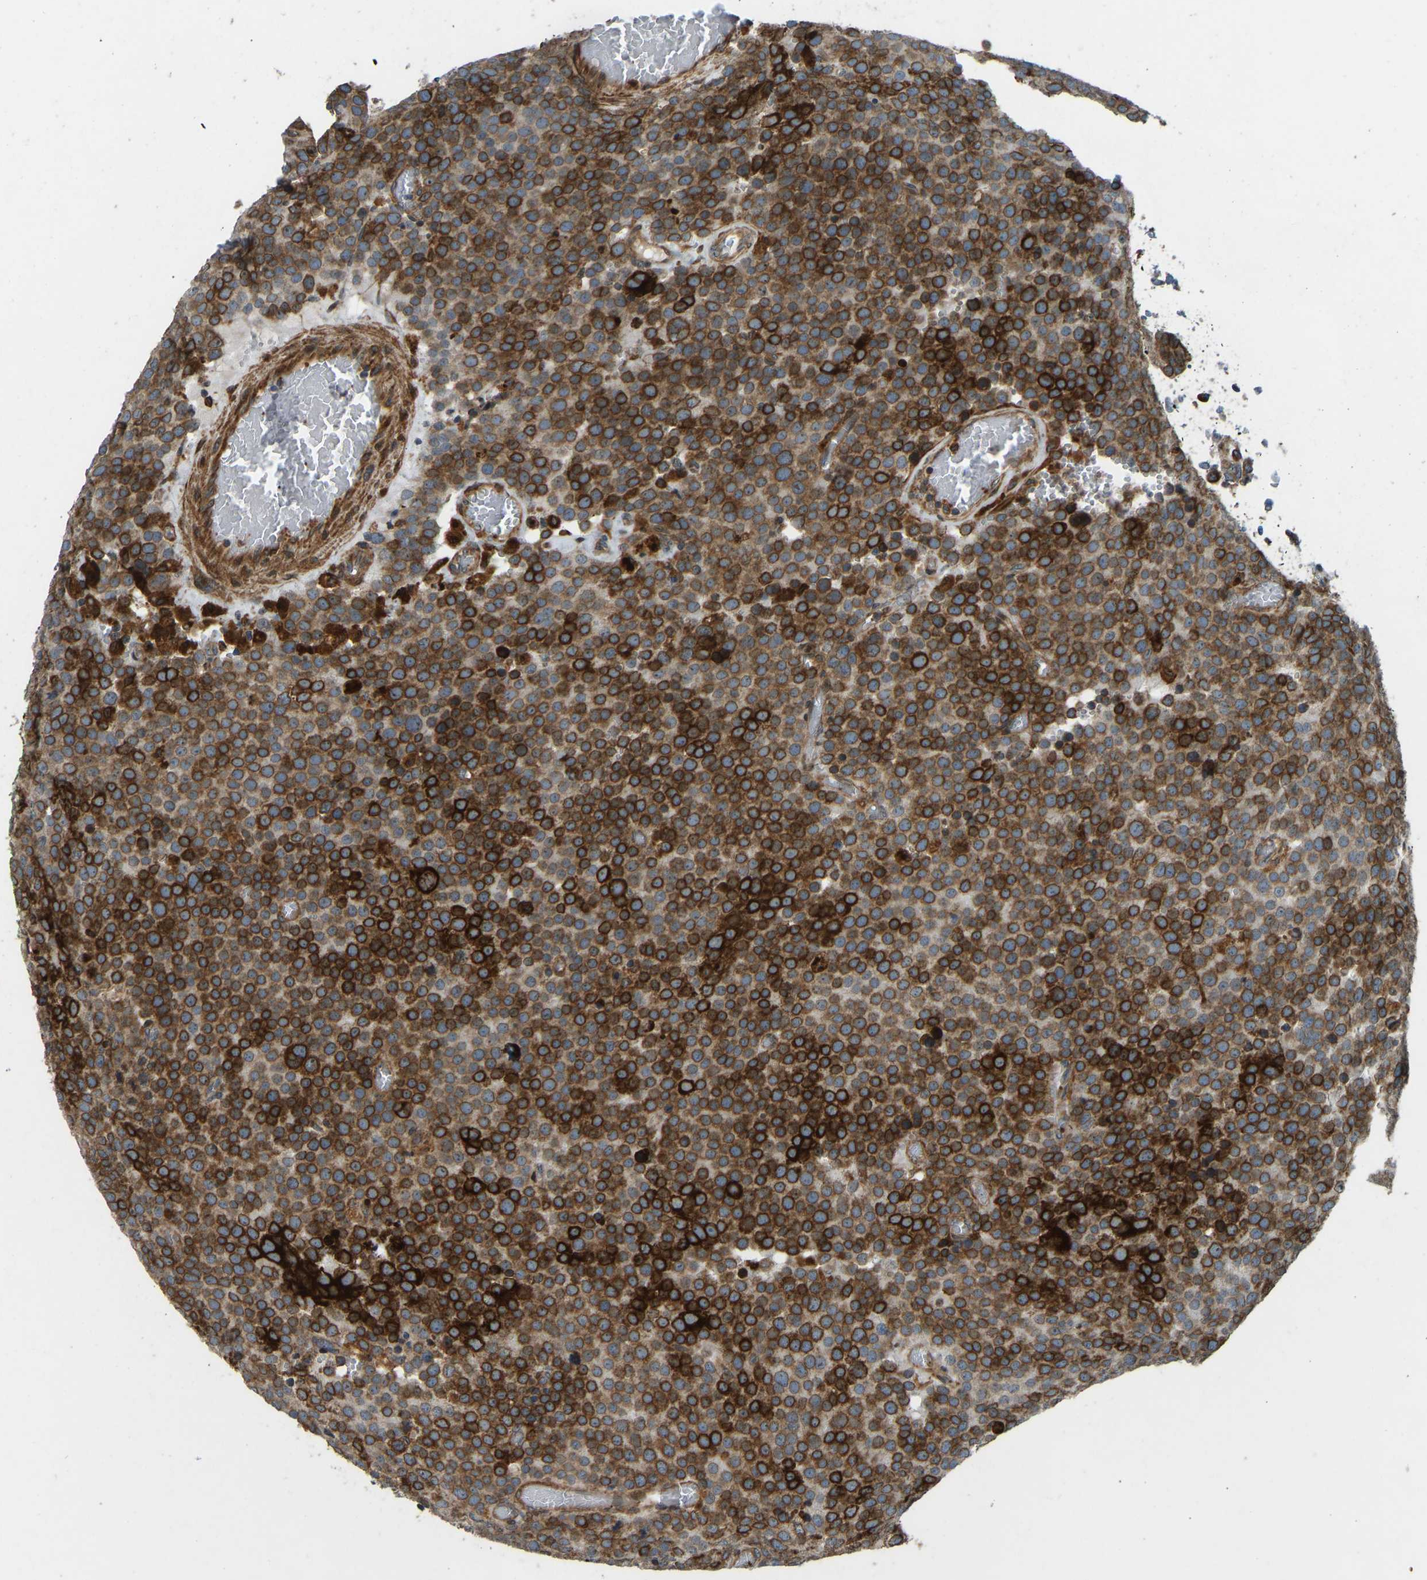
{"staining": {"intensity": "strong", "quantity": ">75%", "location": "cytoplasmic/membranous"}, "tissue": "testis cancer", "cell_type": "Tumor cells", "image_type": "cancer", "snomed": [{"axis": "morphology", "description": "Normal tissue, NOS"}, {"axis": "morphology", "description": "Seminoma, NOS"}, {"axis": "topography", "description": "Testis"}], "caption": "Tumor cells exhibit high levels of strong cytoplasmic/membranous expression in about >75% of cells in human testis cancer.", "gene": "OS9", "patient": {"sex": "male", "age": 71}}